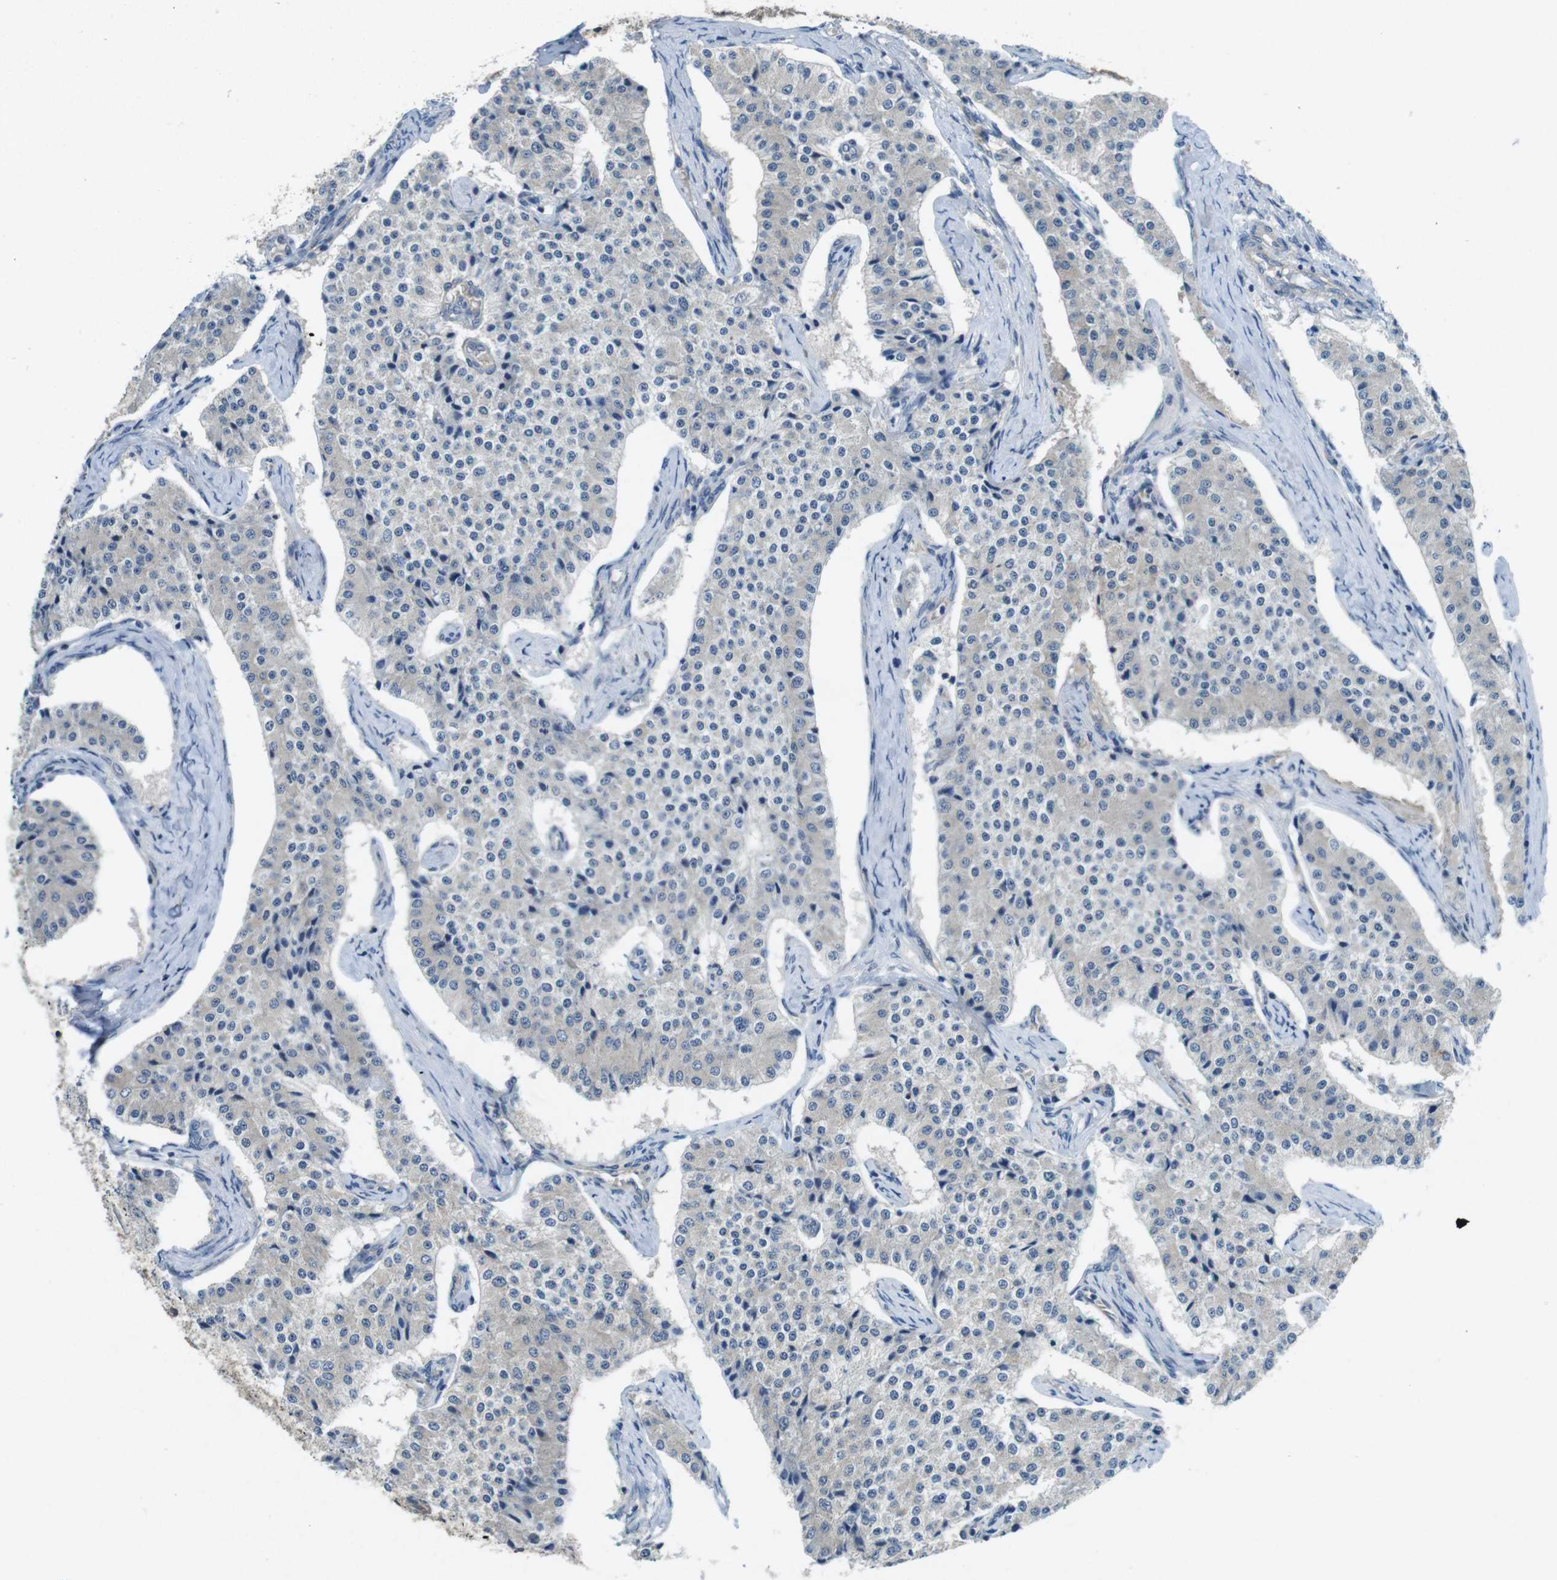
{"staining": {"intensity": "negative", "quantity": "none", "location": "none"}, "tissue": "carcinoid", "cell_type": "Tumor cells", "image_type": "cancer", "snomed": [{"axis": "morphology", "description": "Carcinoid, malignant, NOS"}, {"axis": "topography", "description": "Colon"}], "caption": "Carcinoid stained for a protein using IHC displays no staining tumor cells.", "gene": "SUGT1", "patient": {"sex": "female", "age": 52}}